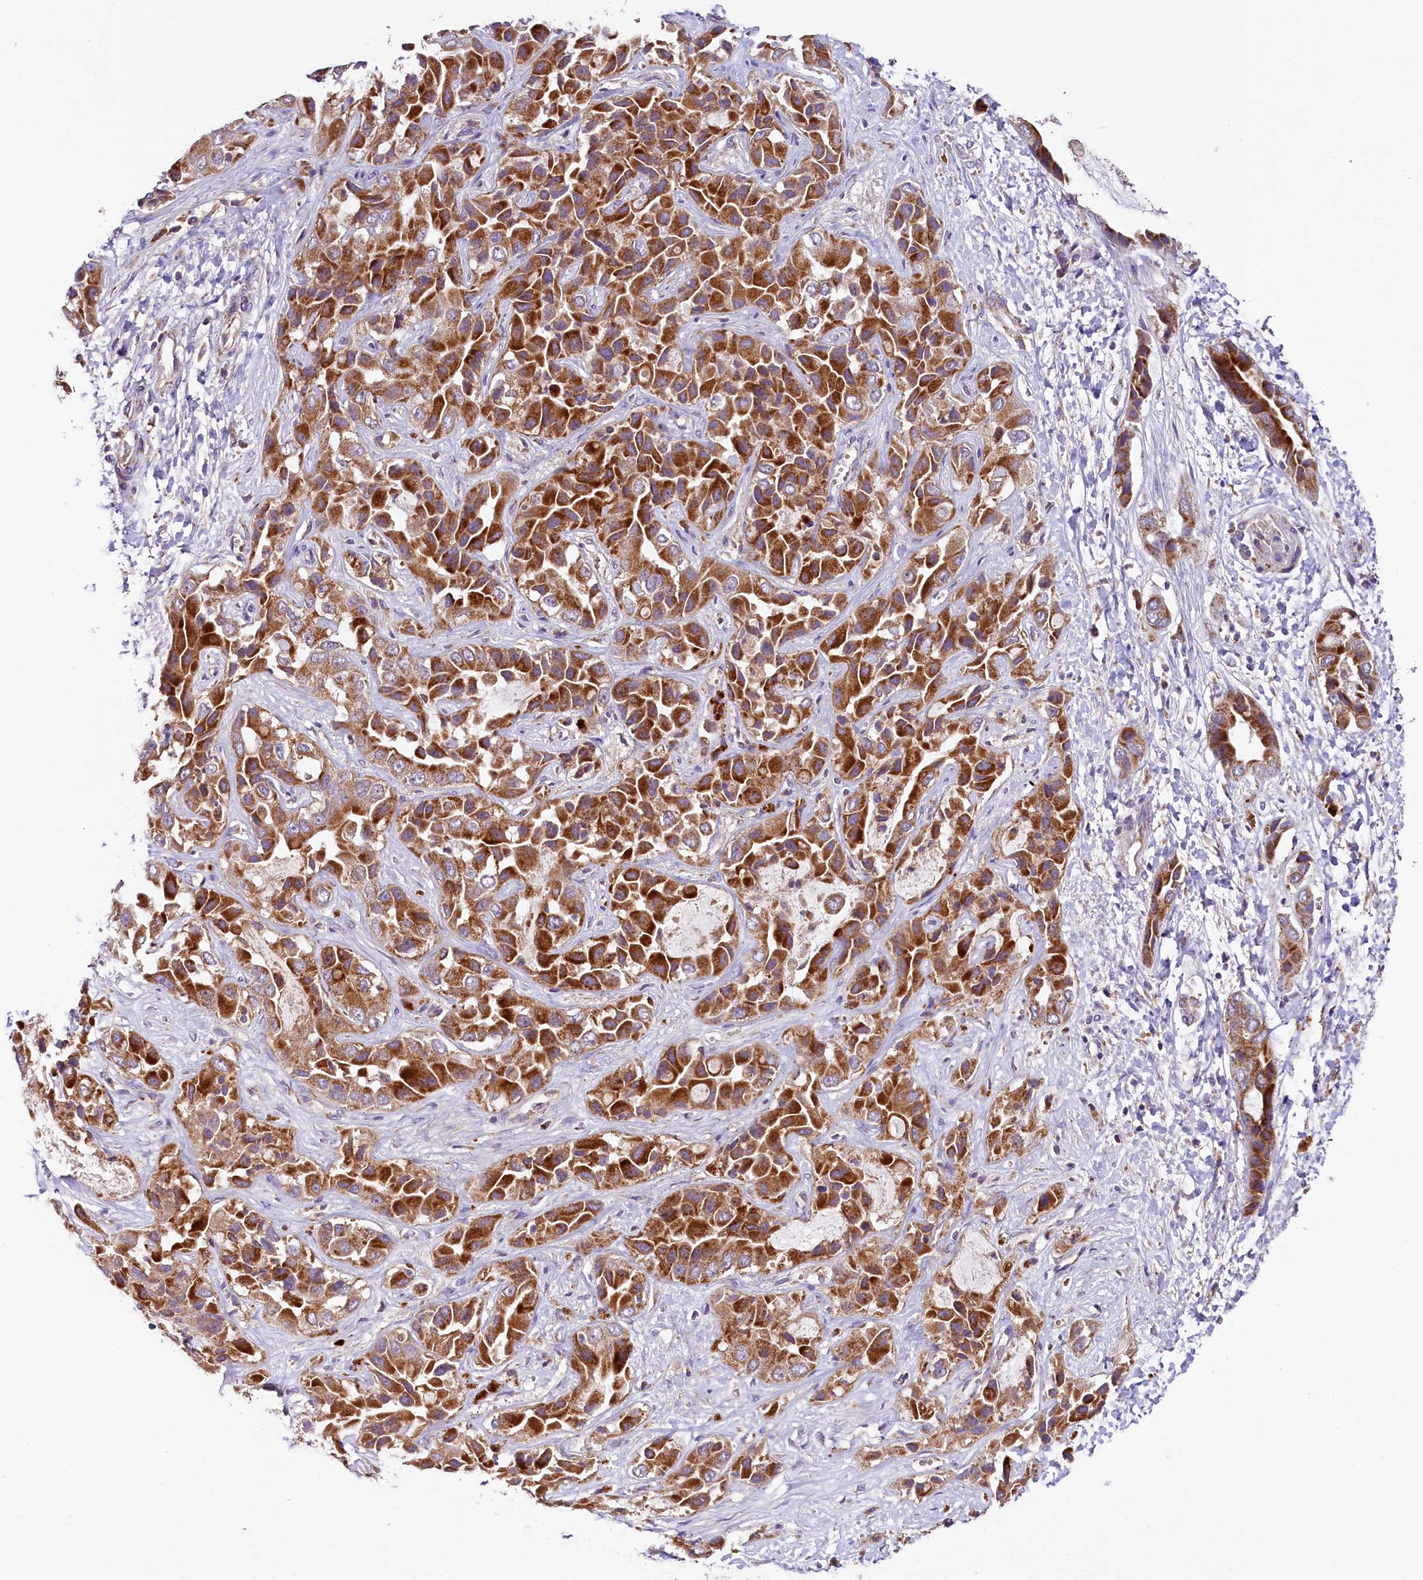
{"staining": {"intensity": "strong", "quantity": ">75%", "location": "cytoplasmic/membranous"}, "tissue": "liver cancer", "cell_type": "Tumor cells", "image_type": "cancer", "snomed": [{"axis": "morphology", "description": "Cholangiocarcinoma"}, {"axis": "topography", "description": "Liver"}], "caption": "Brown immunohistochemical staining in cholangiocarcinoma (liver) displays strong cytoplasmic/membranous positivity in approximately >75% of tumor cells.", "gene": "PMPCB", "patient": {"sex": "female", "age": 52}}